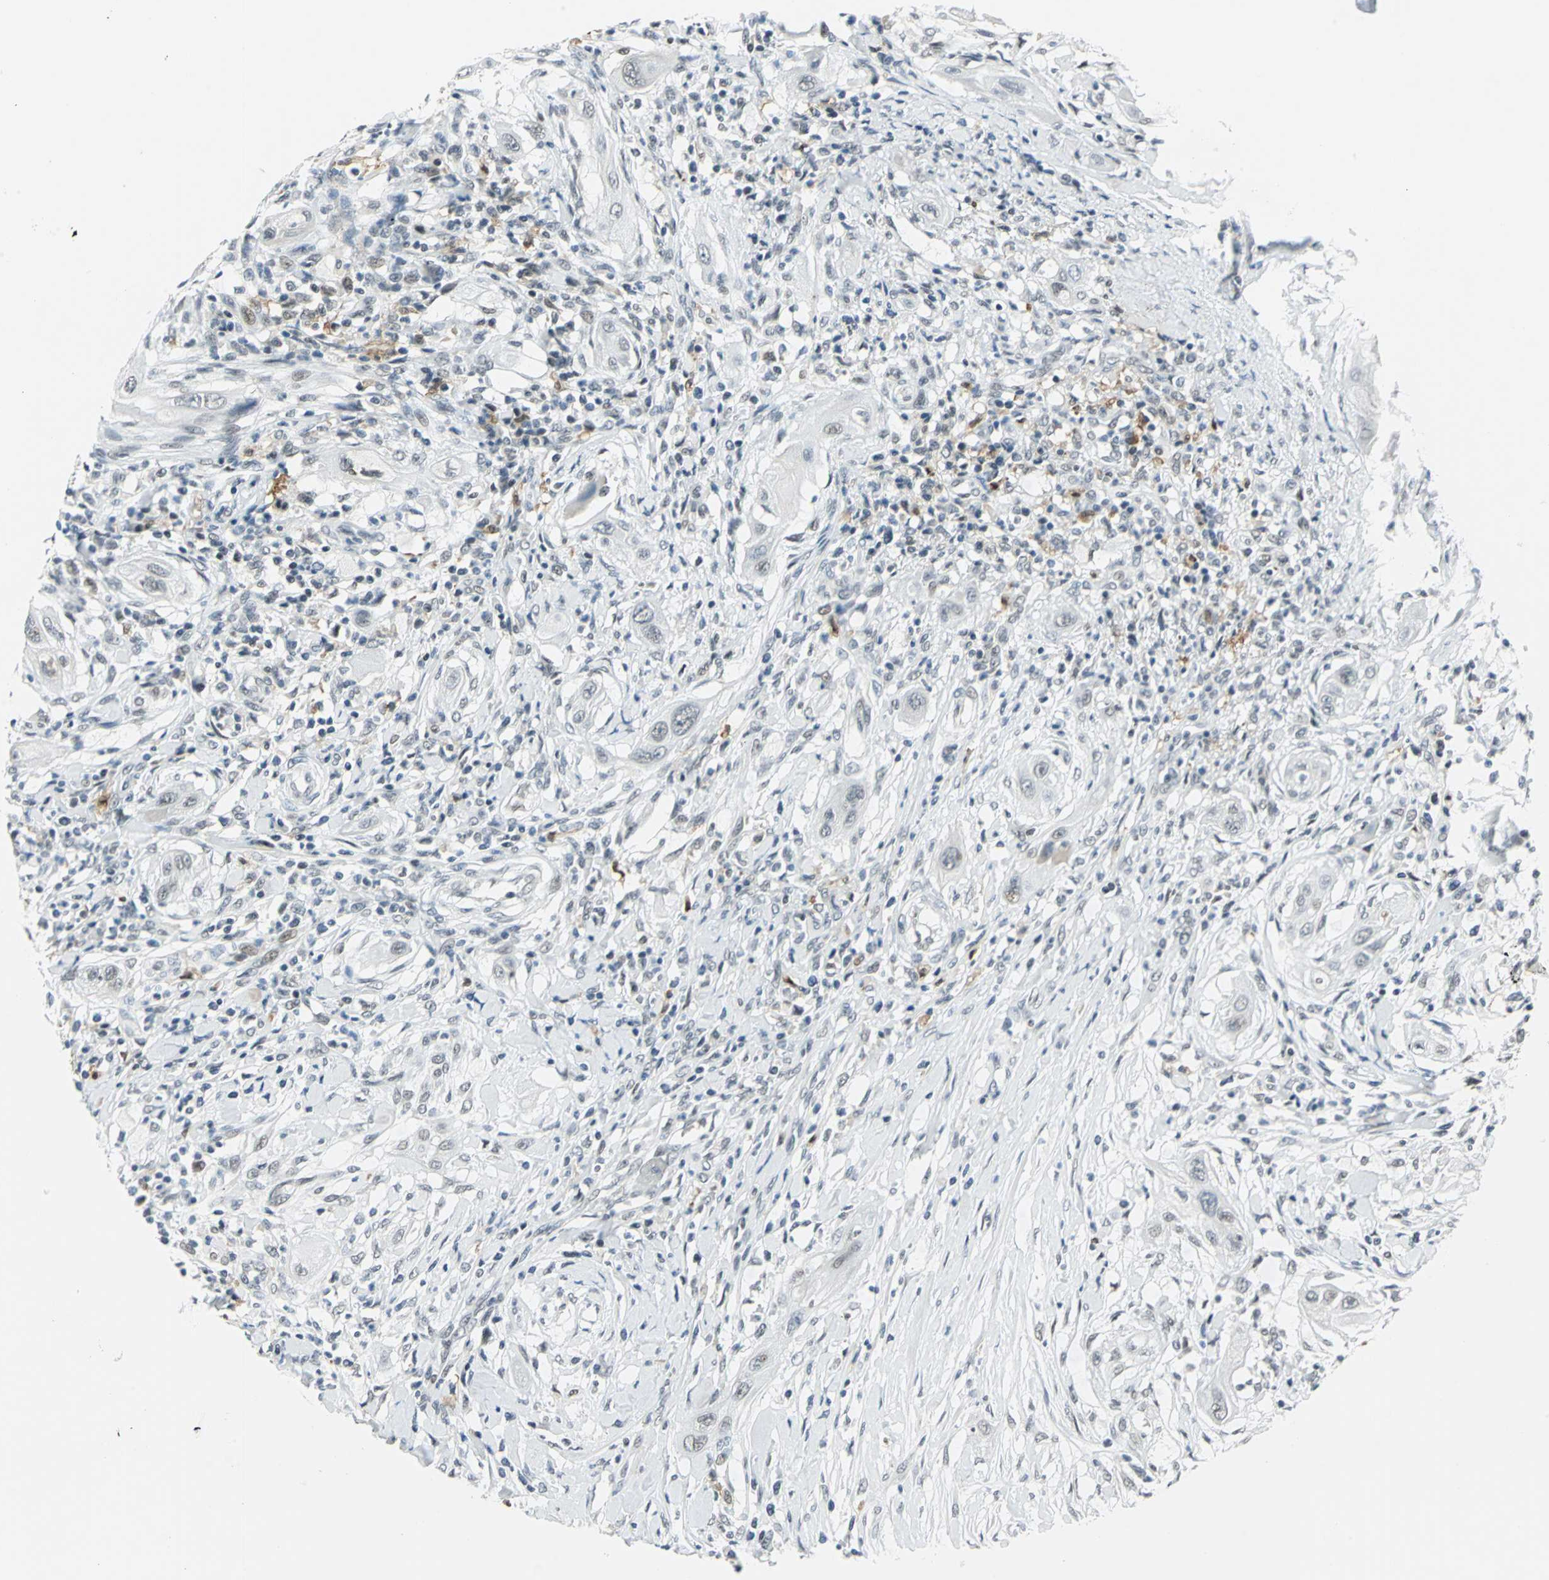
{"staining": {"intensity": "negative", "quantity": "none", "location": "none"}, "tissue": "lung cancer", "cell_type": "Tumor cells", "image_type": "cancer", "snomed": [{"axis": "morphology", "description": "Squamous cell carcinoma, NOS"}, {"axis": "topography", "description": "Lung"}], "caption": "IHC image of human lung squamous cell carcinoma stained for a protein (brown), which shows no positivity in tumor cells.", "gene": "MTMR10", "patient": {"sex": "female", "age": 47}}